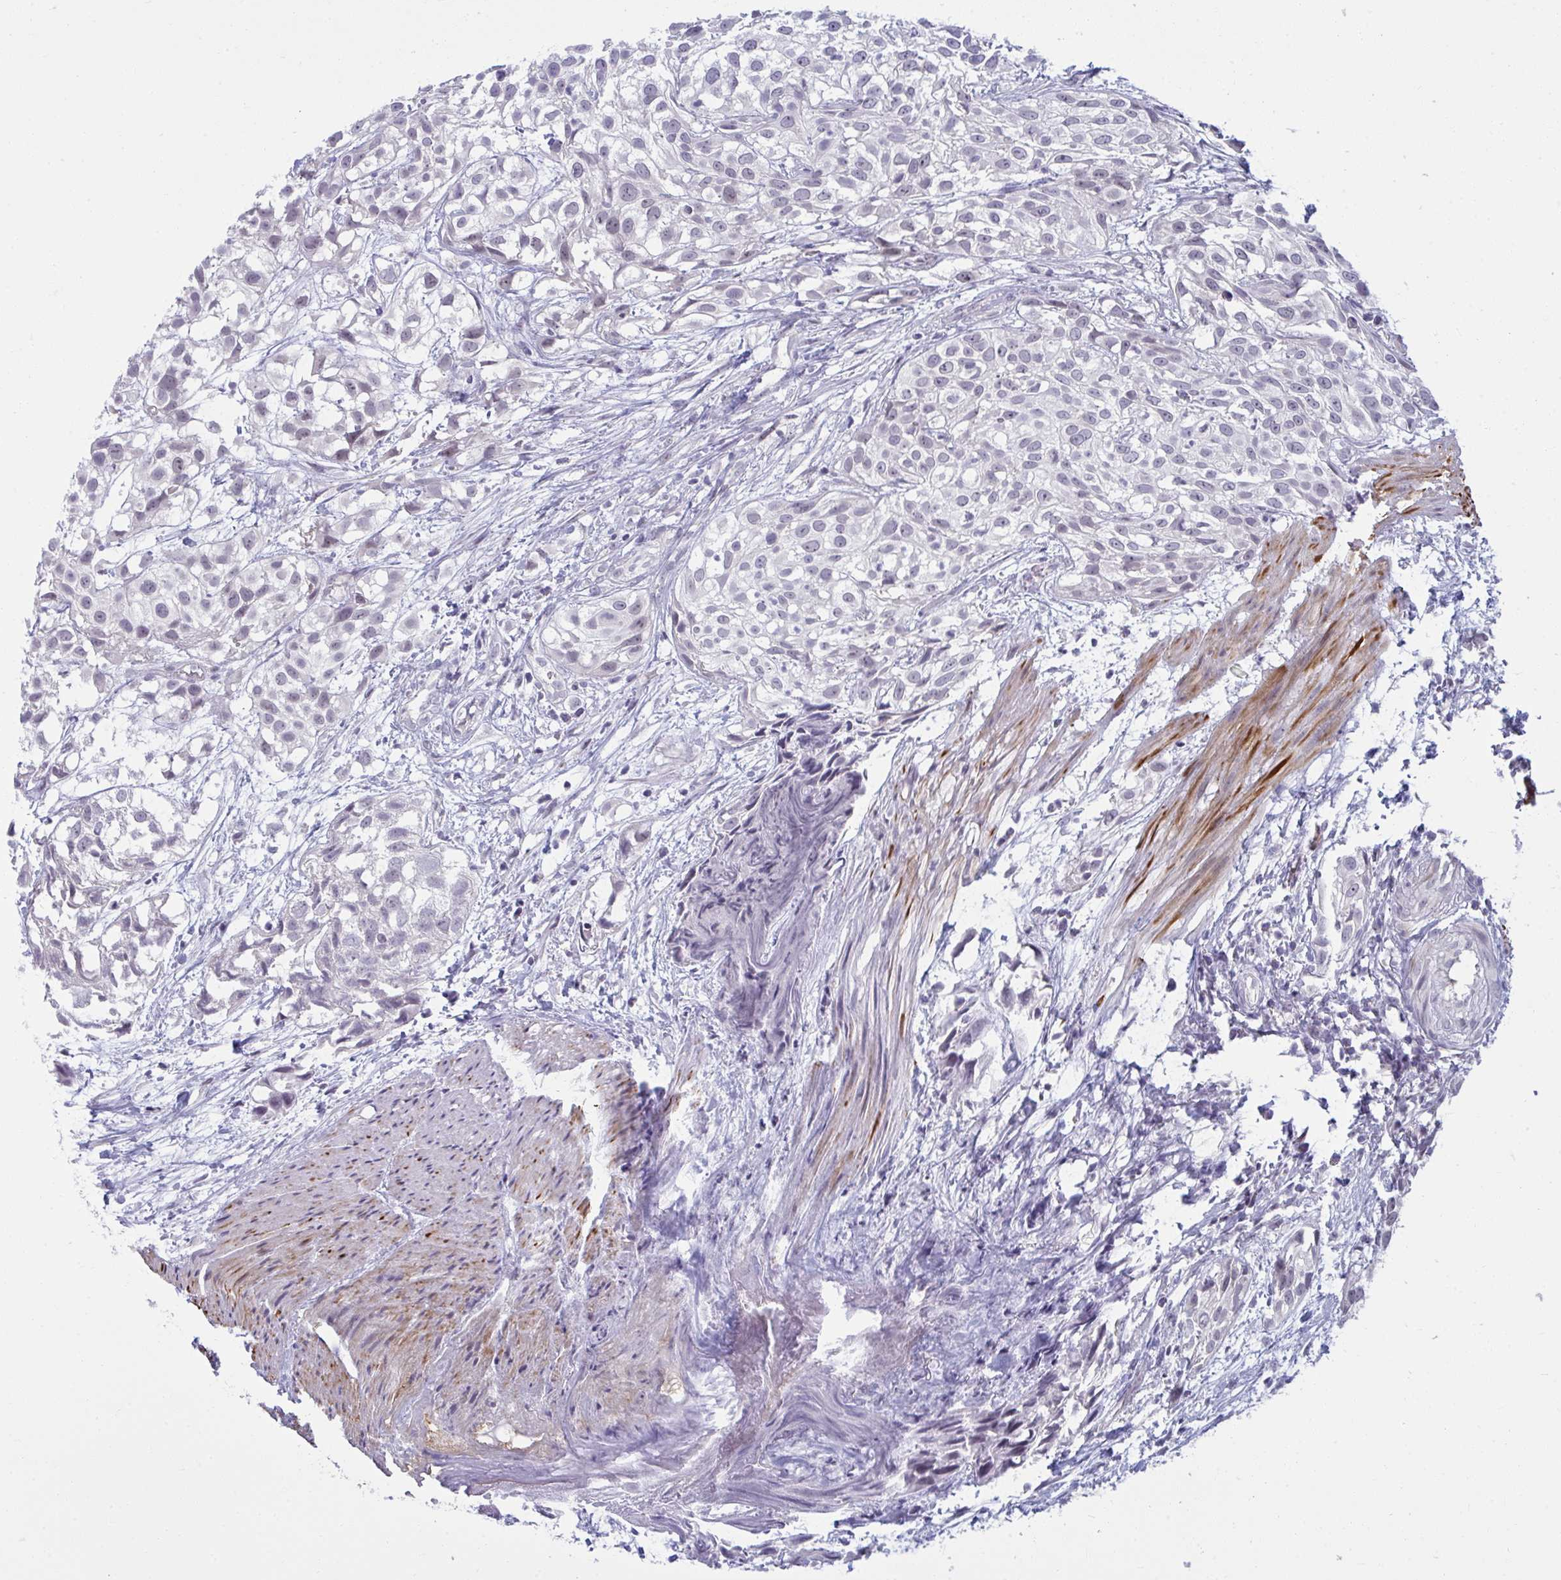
{"staining": {"intensity": "negative", "quantity": "none", "location": "none"}, "tissue": "urothelial cancer", "cell_type": "Tumor cells", "image_type": "cancer", "snomed": [{"axis": "morphology", "description": "Urothelial carcinoma, High grade"}, {"axis": "topography", "description": "Urinary bladder"}], "caption": "This photomicrograph is of urothelial cancer stained with immunohistochemistry to label a protein in brown with the nuclei are counter-stained blue. There is no expression in tumor cells.", "gene": "RNASEH1", "patient": {"sex": "male", "age": 56}}